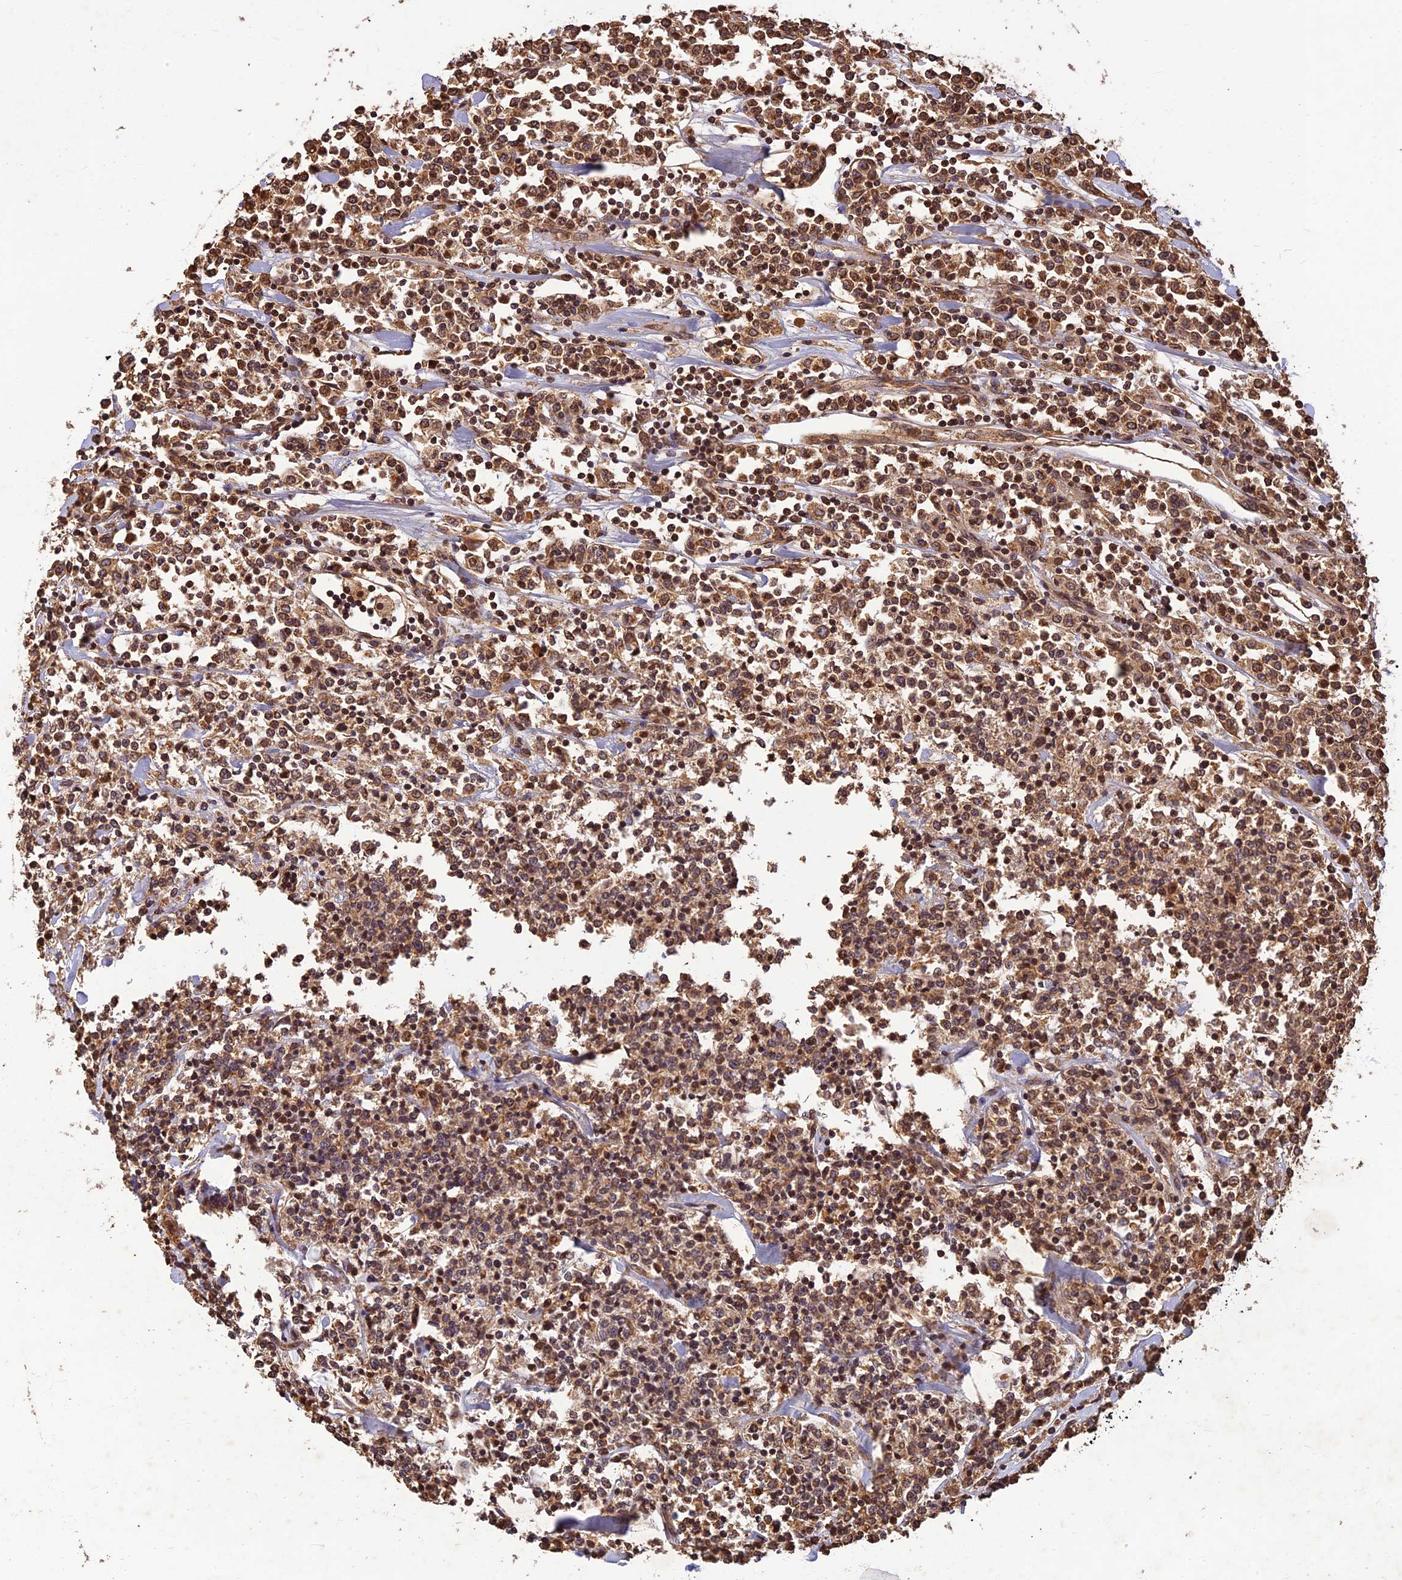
{"staining": {"intensity": "moderate", "quantity": ">75%", "location": "cytoplasmic/membranous,nuclear"}, "tissue": "lymphoma", "cell_type": "Tumor cells", "image_type": "cancer", "snomed": [{"axis": "morphology", "description": "Malignant lymphoma, non-Hodgkin's type, Low grade"}, {"axis": "topography", "description": "Small intestine"}], "caption": "Low-grade malignant lymphoma, non-Hodgkin's type stained with a brown dye demonstrates moderate cytoplasmic/membranous and nuclear positive staining in approximately >75% of tumor cells.", "gene": "CORO1C", "patient": {"sex": "female", "age": 59}}